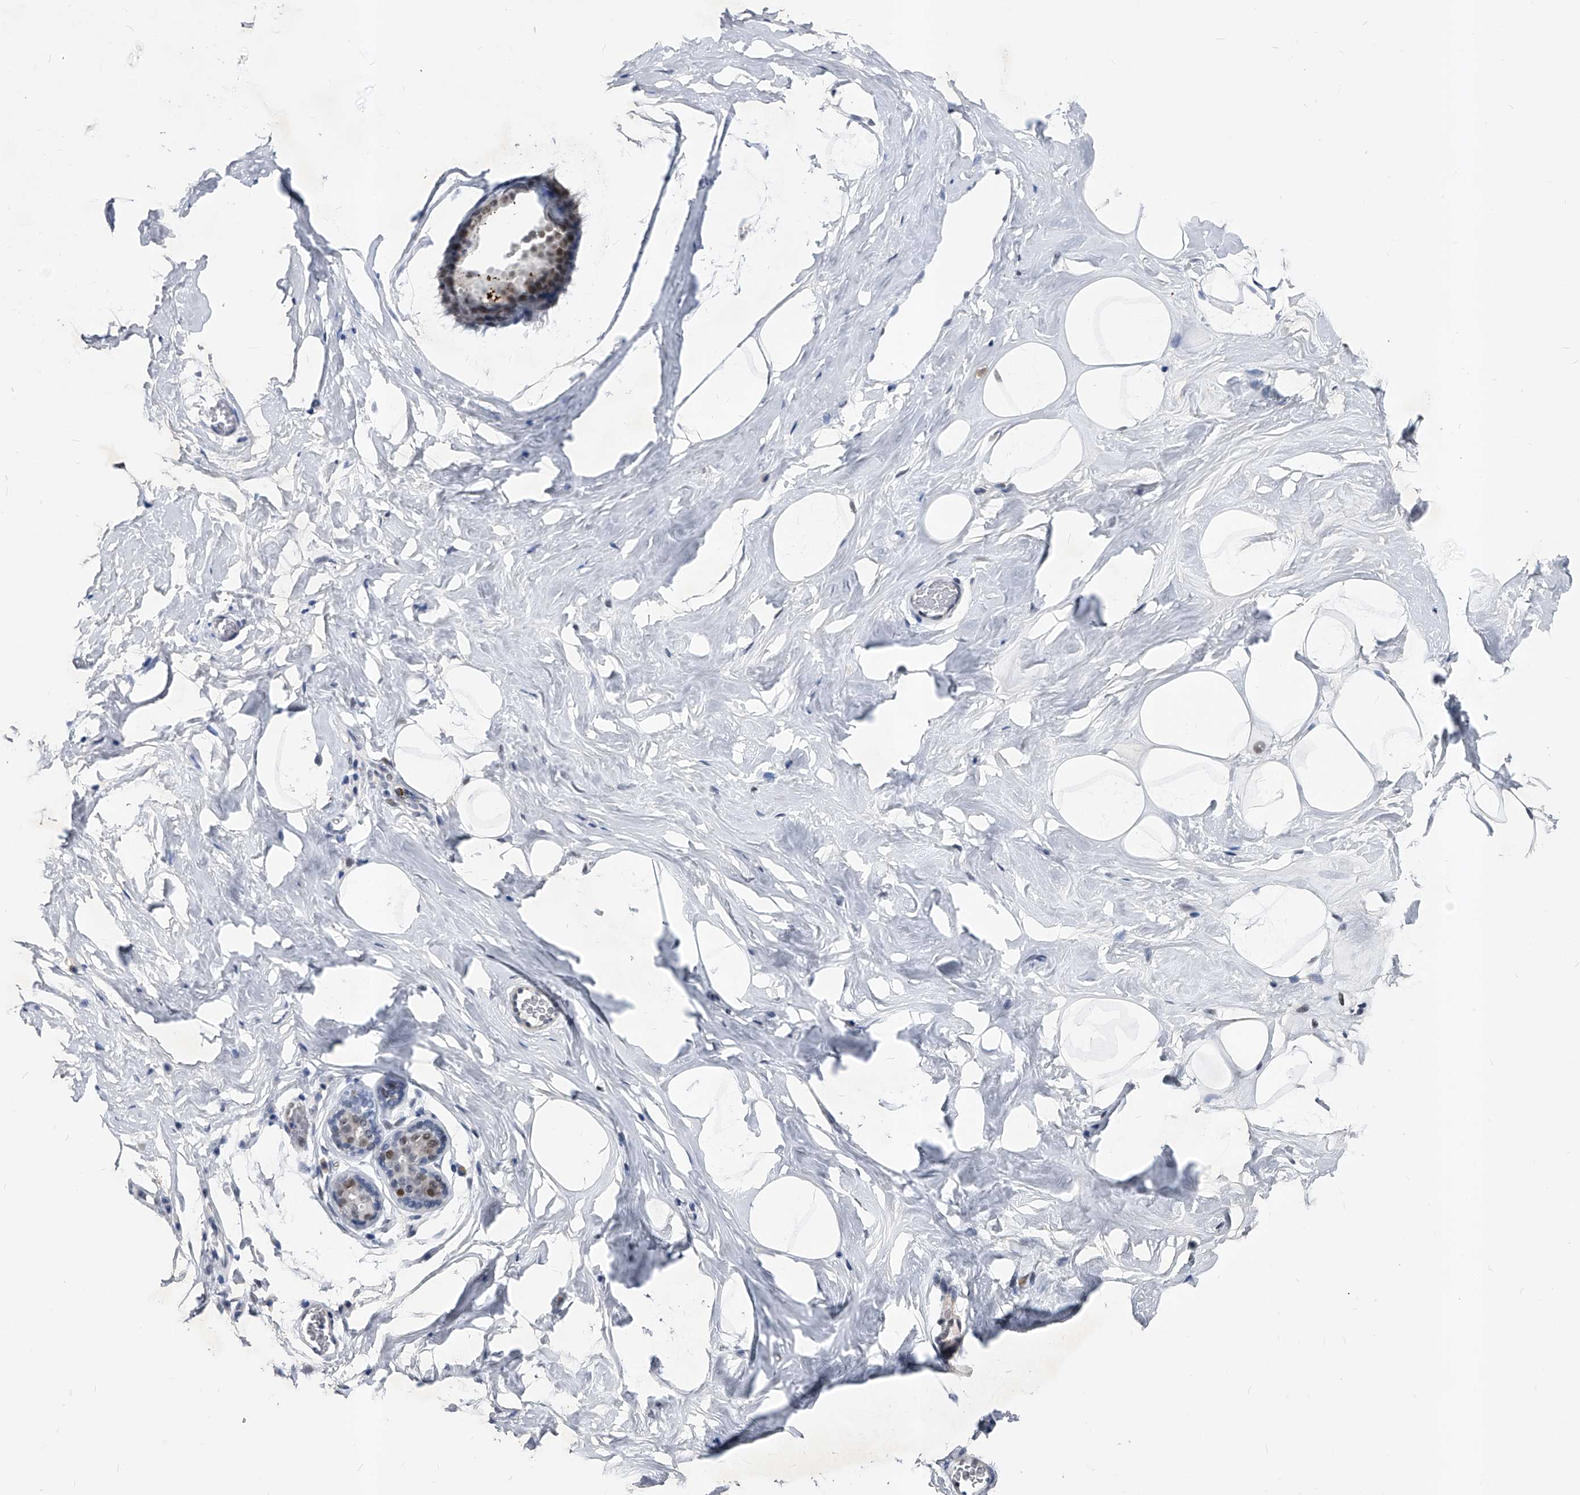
{"staining": {"intensity": "negative", "quantity": "none", "location": "none"}, "tissue": "adipose tissue", "cell_type": "Adipocytes", "image_type": "normal", "snomed": [{"axis": "morphology", "description": "Normal tissue, NOS"}, {"axis": "morphology", "description": "Fibrosis, NOS"}, {"axis": "topography", "description": "Breast"}, {"axis": "topography", "description": "Adipose tissue"}], "caption": "IHC photomicrograph of unremarkable adipose tissue stained for a protein (brown), which displays no staining in adipocytes.", "gene": "TESK2", "patient": {"sex": "female", "age": 39}}